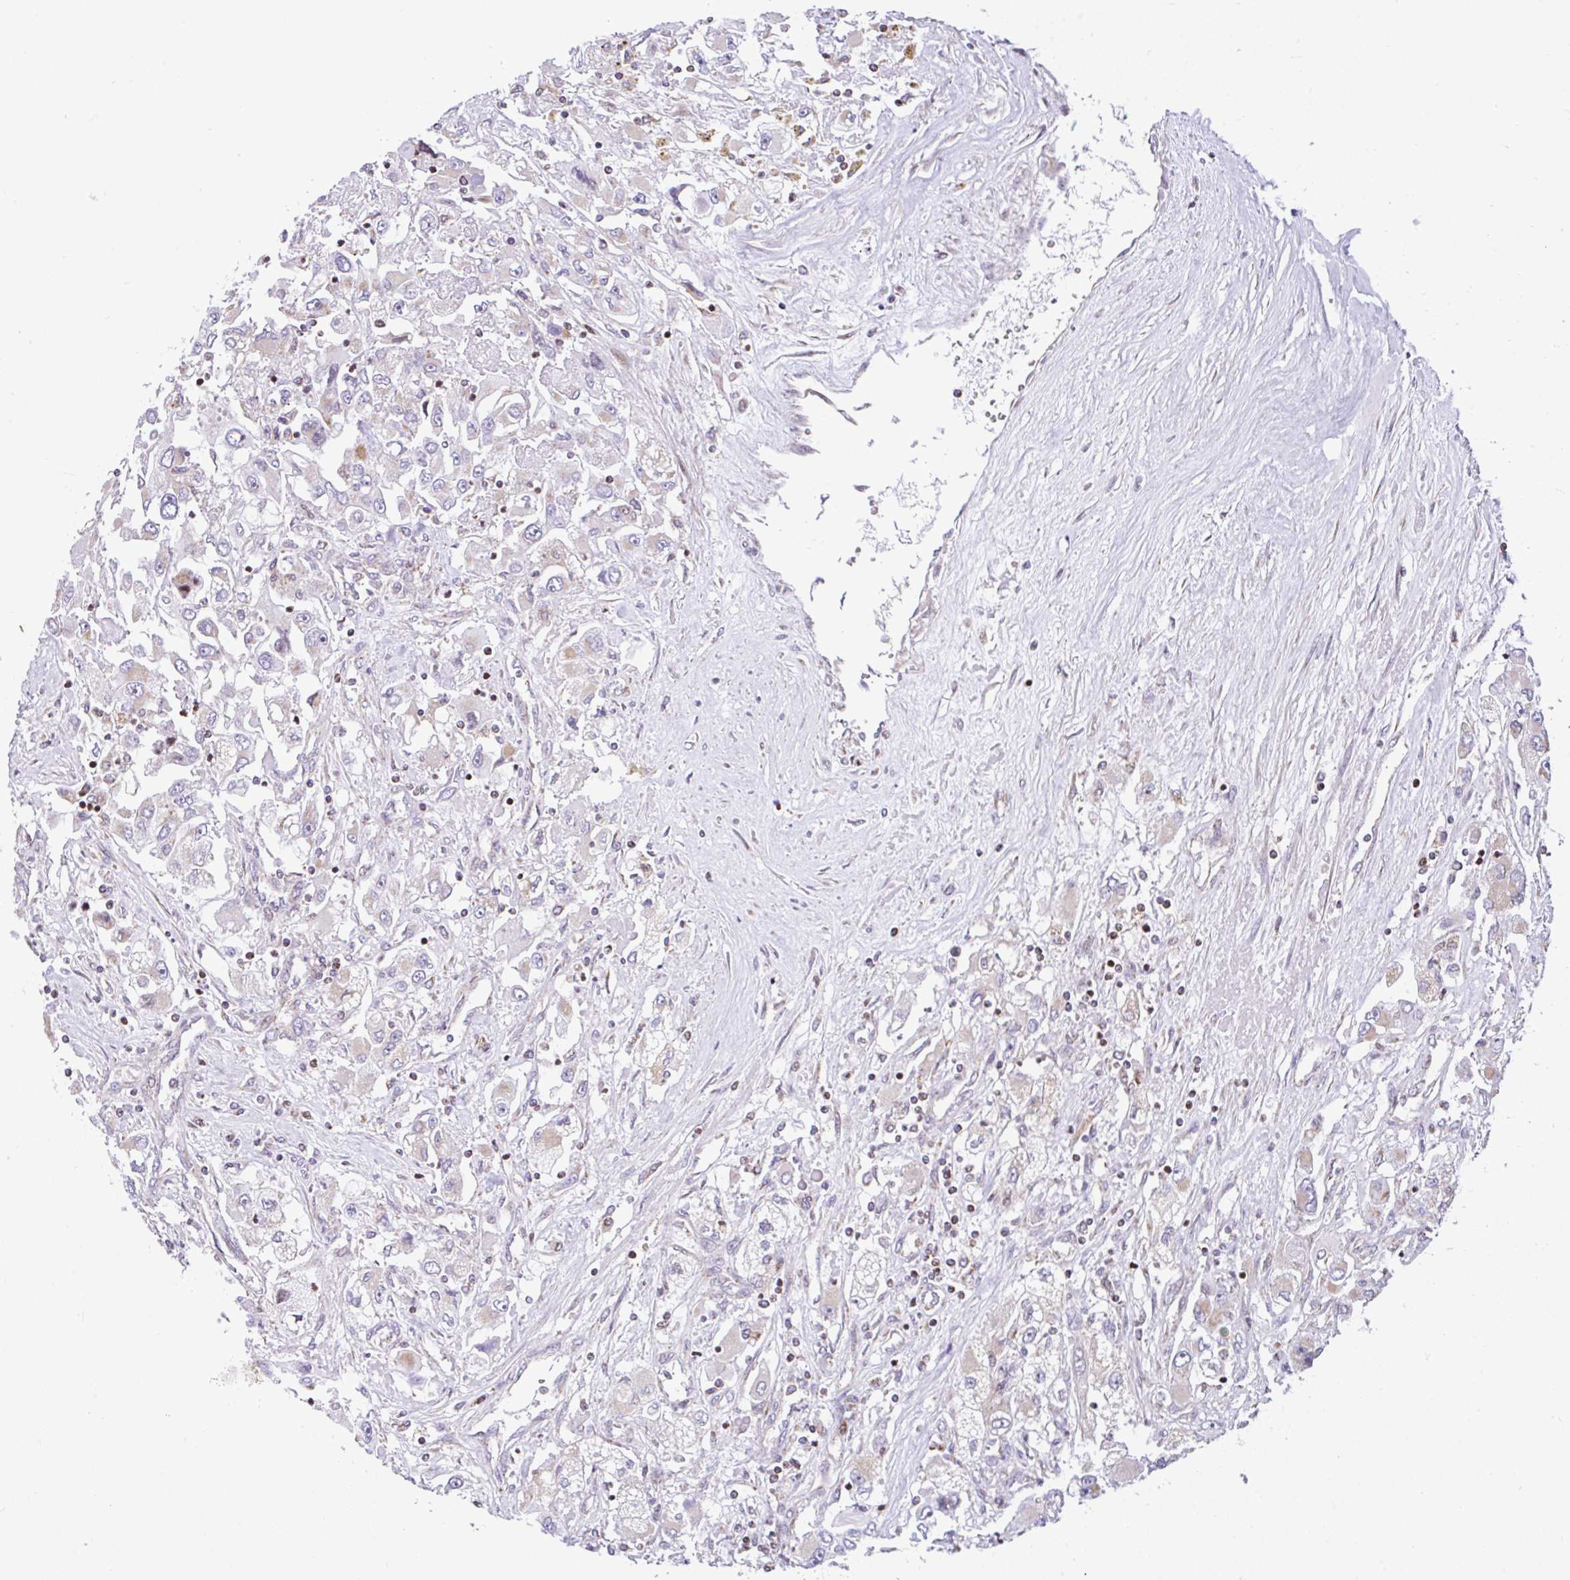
{"staining": {"intensity": "negative", "quantity": "none", "location": "none"}, "tissue": "renal cancer", "cell_type": "Tumor cells", "image_type": "cancer", "snomed": [{"axis": "morphology", "description": "Adenocarcinoma, NOS"}, {"axis": "topography", "description": "Kidney"}], "caption": "The histopathology image demonstrates no staining of tumor cells in renal cancer. The staining is performed using DAB (3,3'-diaminobenzidine) brown chromogen with nuclei counter-stained in using hematoxylin.", "gene": "FIGNL1", "patient": {"sex": "female", "age": 52}}